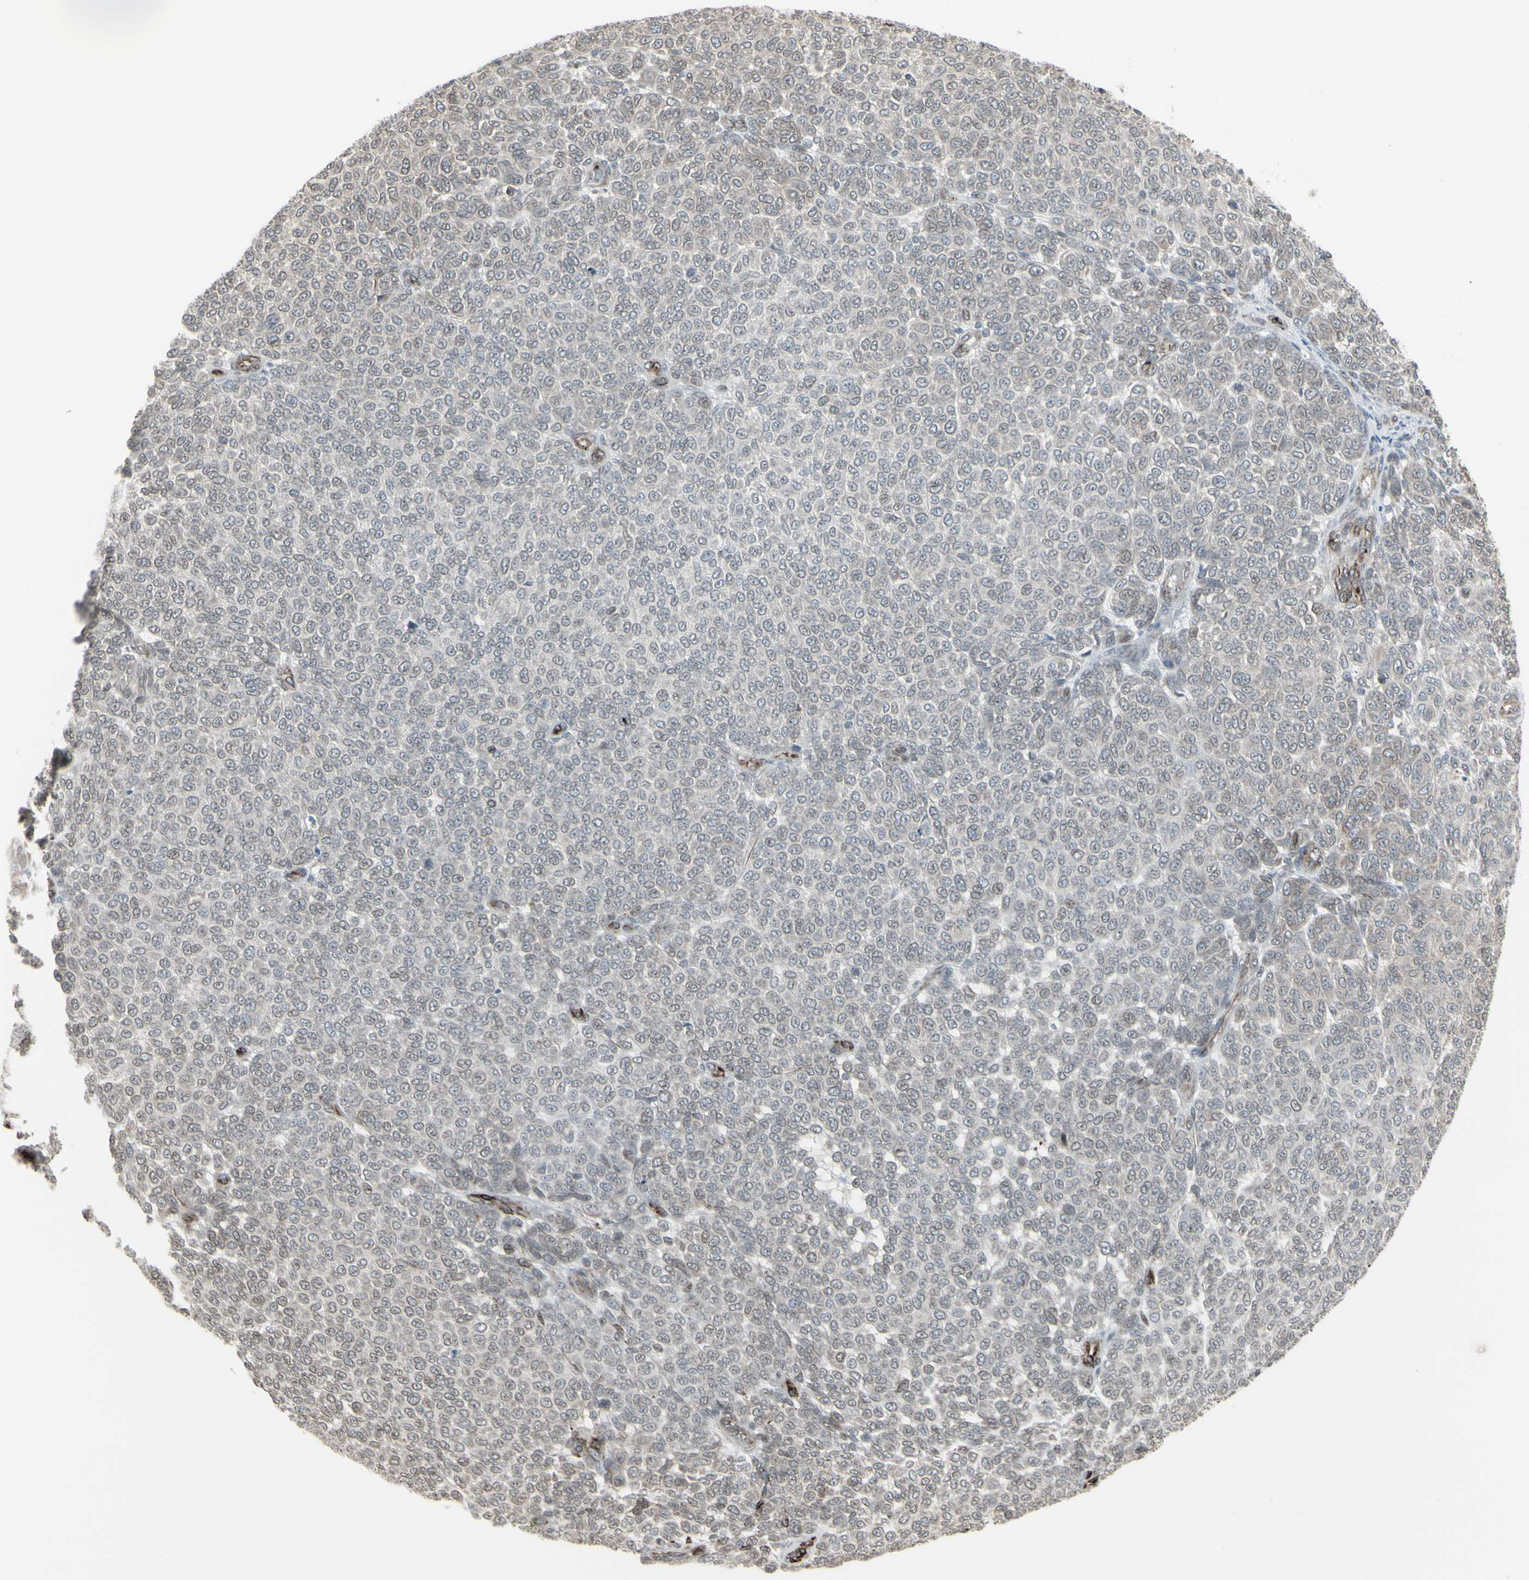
{"staining": {"intensity": "weak", "quantity": "25%-75%", "location": "cytoplasmic/membranous,nuclear"}, "tissue": "melanoma", "cell_type": "Tumor cells", "image_type": "cancer", "snomed": [{"axis": "morphology", "description": "Malignant melanoma, NOS"}, {"axis": "topography", "description": "Skin"}], "caption": "Protein staining shows weak cytoplasmic/membranous and nuclear staining in about 25%-75% of tumor cells in melanoma.", "gene": "DTX3L", "patient": {"sex": "male", "age": 59}}